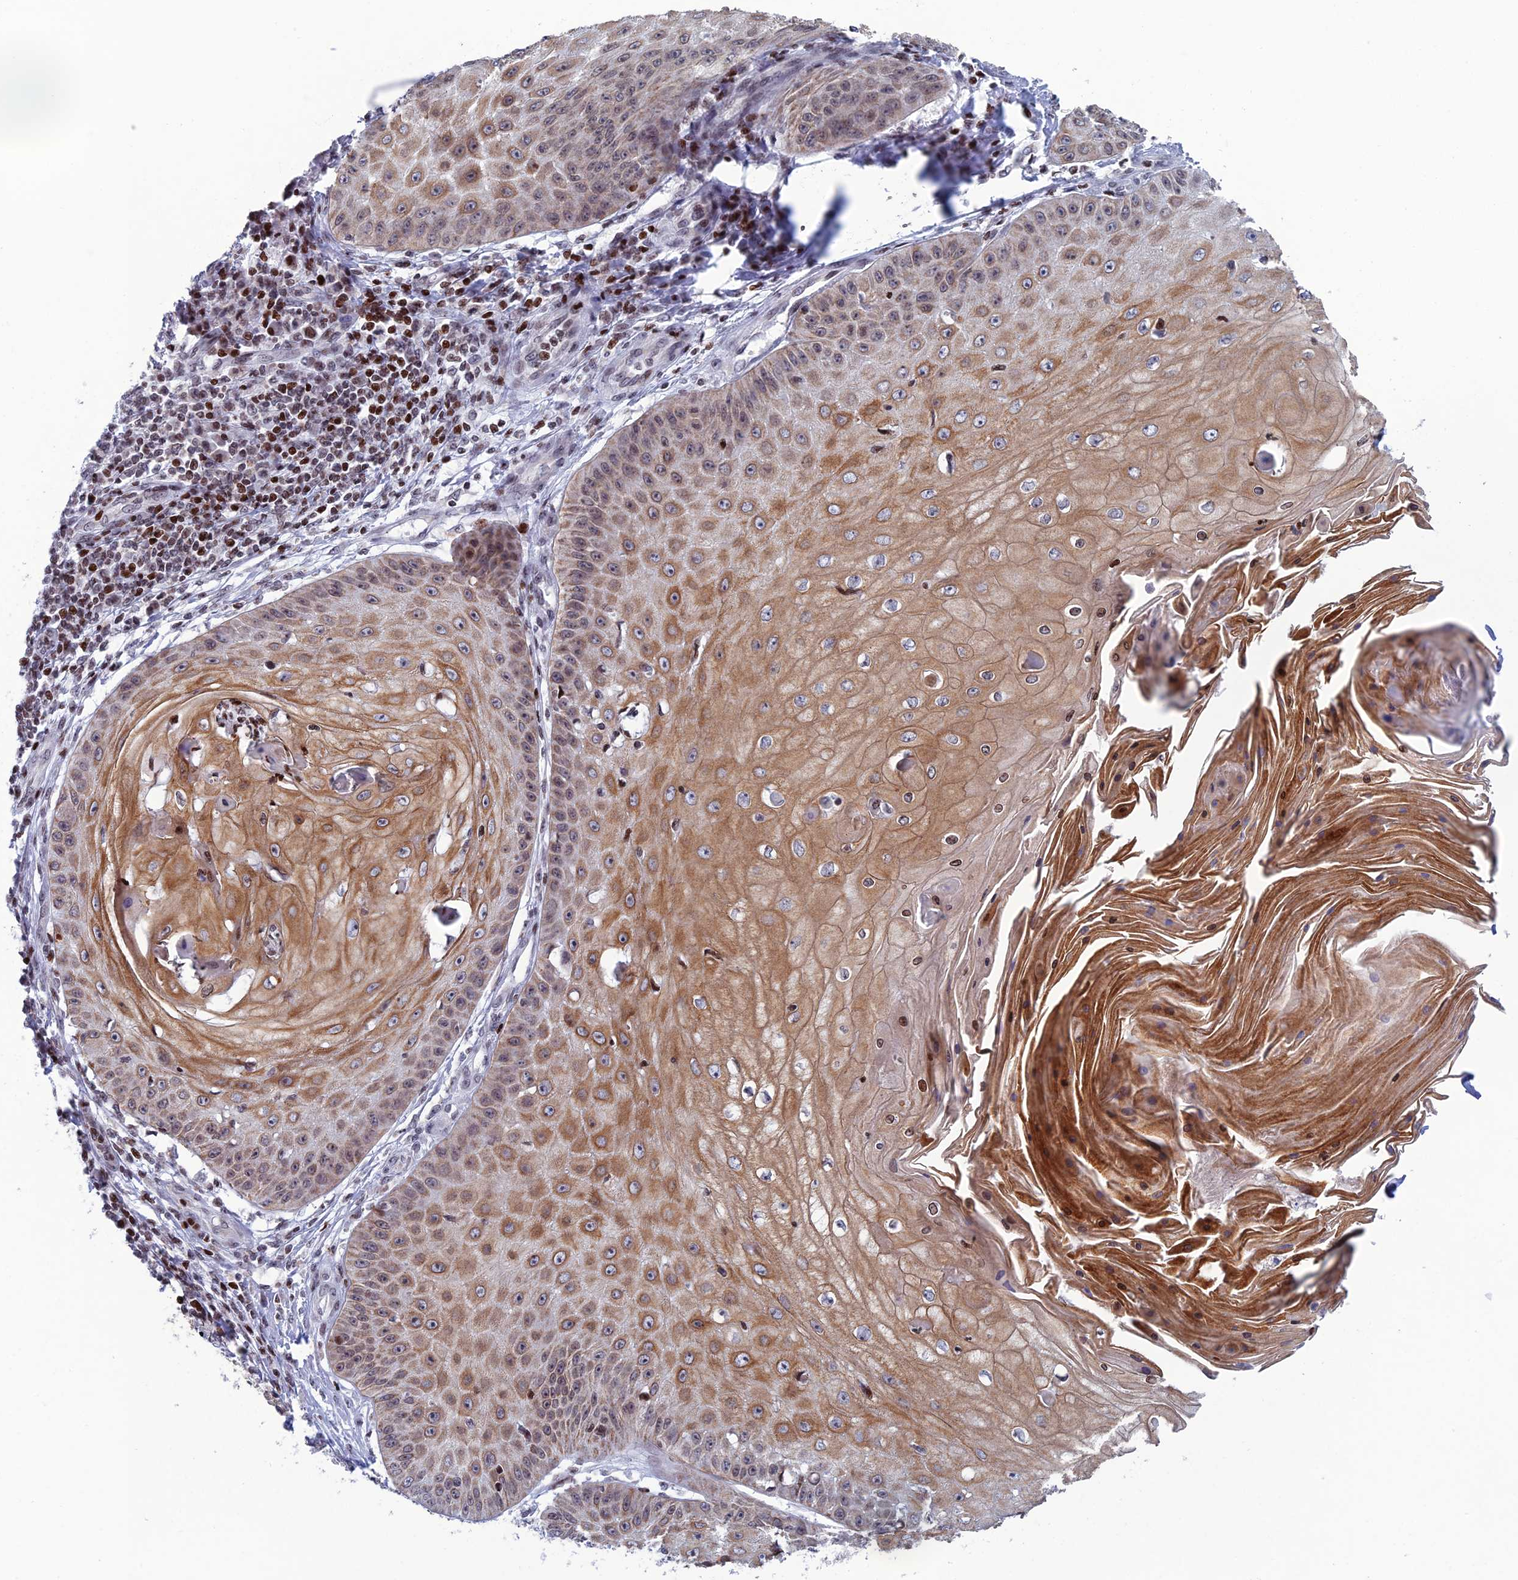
{"staining": {"intensity": "moderate", "quantity": "25%-75%", "location": "cytoplasmic/membranous,nuclear"}, "tissue": "skin cancer", "cell_type": "Tumor cells", "image_type": "cancer", "snomed": [{"axis": "morphology", "description": "Squamous cell carcinoma, NOS"}, {"axis": "topography", "description": "Skin"}], "caption": "Tumor cells reveal medium levels of moderate cytoplasmic/membranous and nuclear expression in about 25%-75% of cells in human skin cancer.", "gene": "AFF3", "patient": {"sex": "male", "age": 70}}